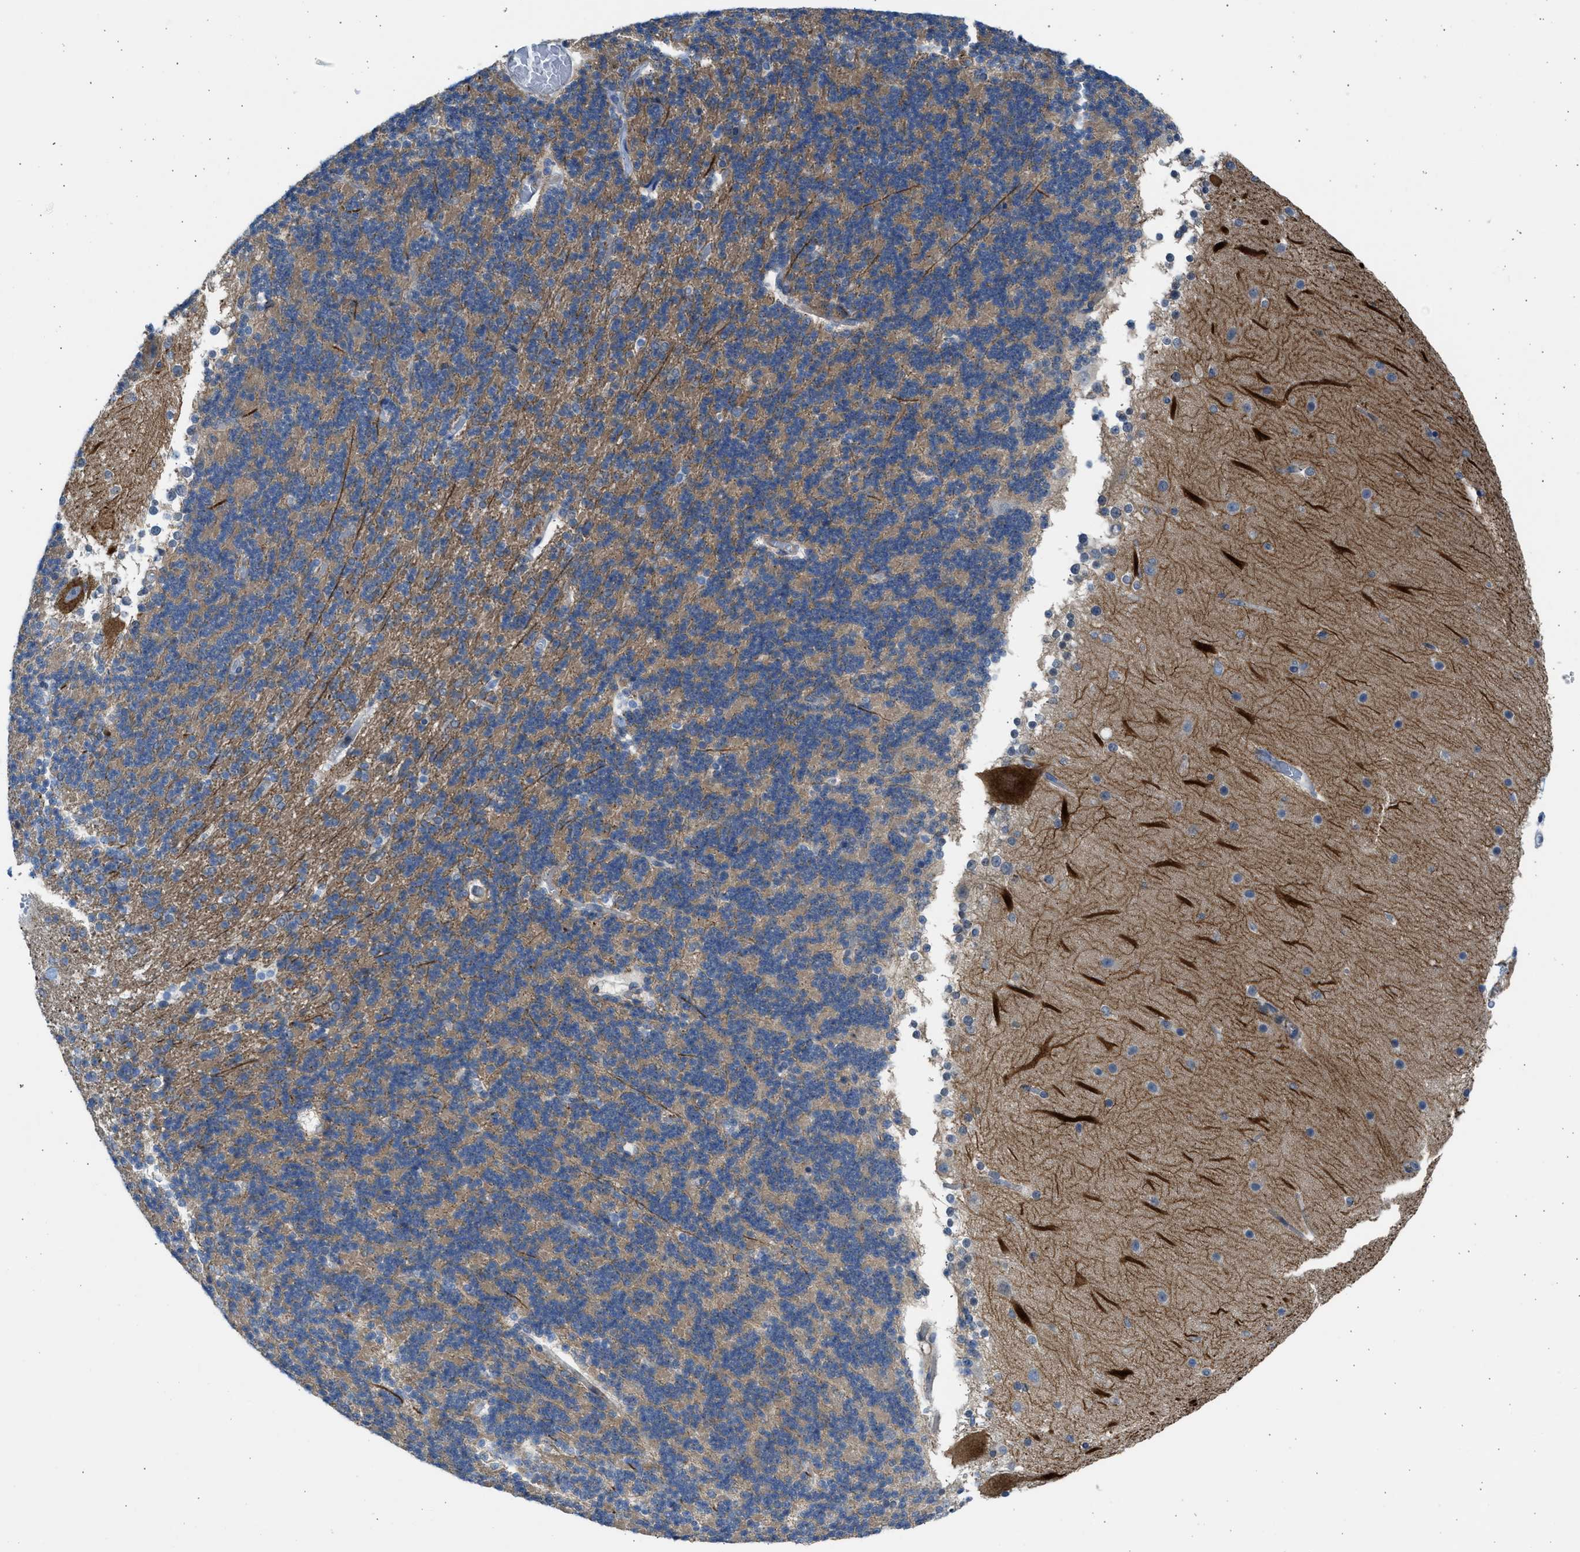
{"staining": {"intensity": "negative", "quantity": "none", "location": "none"}, "tissue": "cerebellum", "cell_type": "Cells in granular layer", "image_type": "normal", "snomed": [{"axis": "morphology", "description": "Normal tissue, NOS"}, {"axis": "topography", "description": "Cerebellum"}], "caption": "Unremarkable cerebellum was stained to show a protein in brown. There is no significant expression in cells in granular layer. Nuclei are stained in blue.", "gene": "PCNX3", "patient": {"sex": "female", "age": 19}}